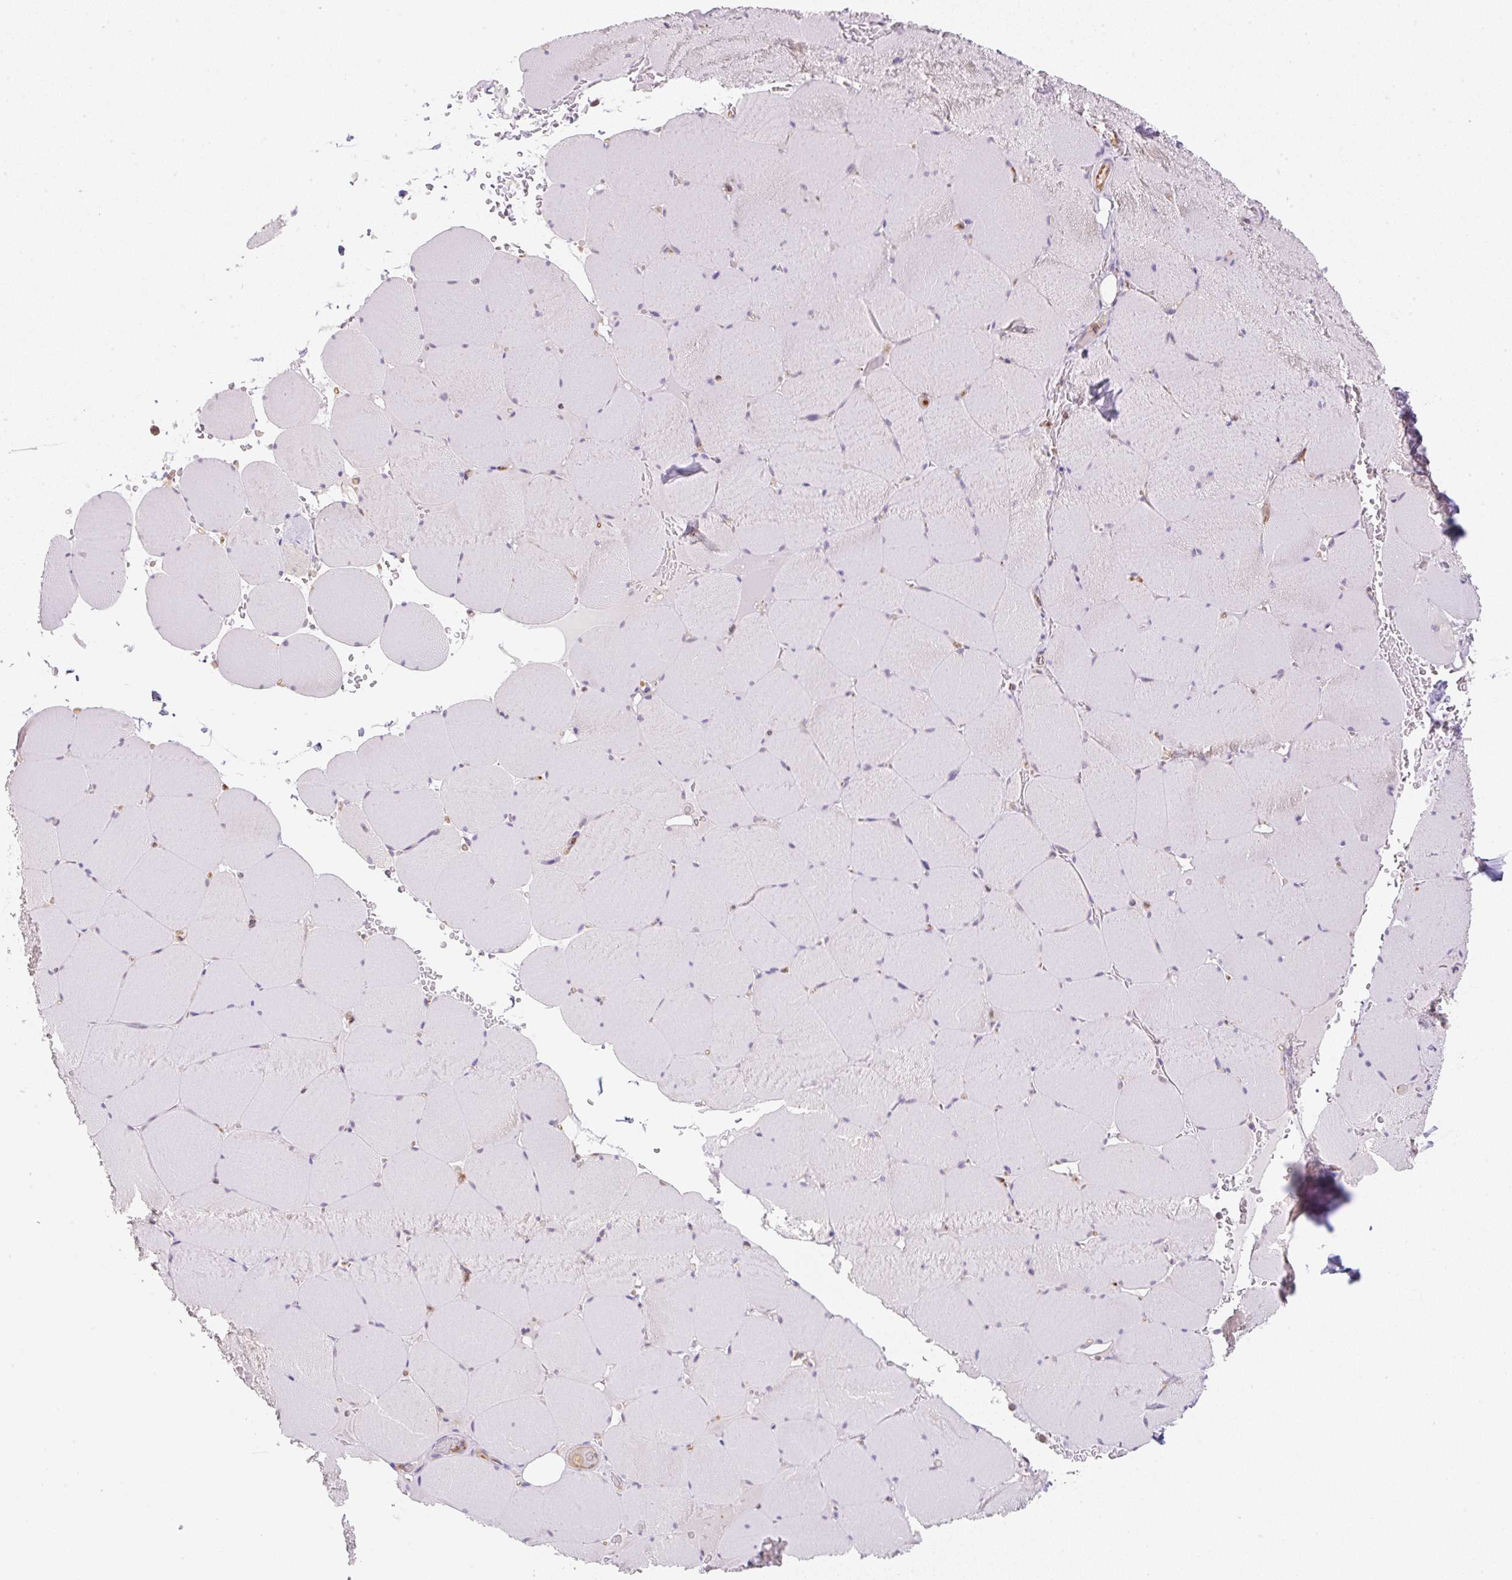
{"staining": {"intensity": "weak", "quantity": "<25%", "location": "cytoplasmic/membranous"}, "tissue": "skeletal muscle", "cell_type": "Myocytes", "image_type": "normal", "snomed": [{"axis": "morphology", "description": "Normal tissue, NOS"}, {"axis": "topography", "description": "Skeletal muscle"}, {"axis": "topography", "description": "Head-Neck"}], "caption": "Immunohistochemistry (IHC) image of benign skeletal muscle: human skeletal muscle stained with DAB demonstrates no significant protein positivity in myocytes.", "gene": "OMA1", "patient": {"sex": "male", "age": 66}}